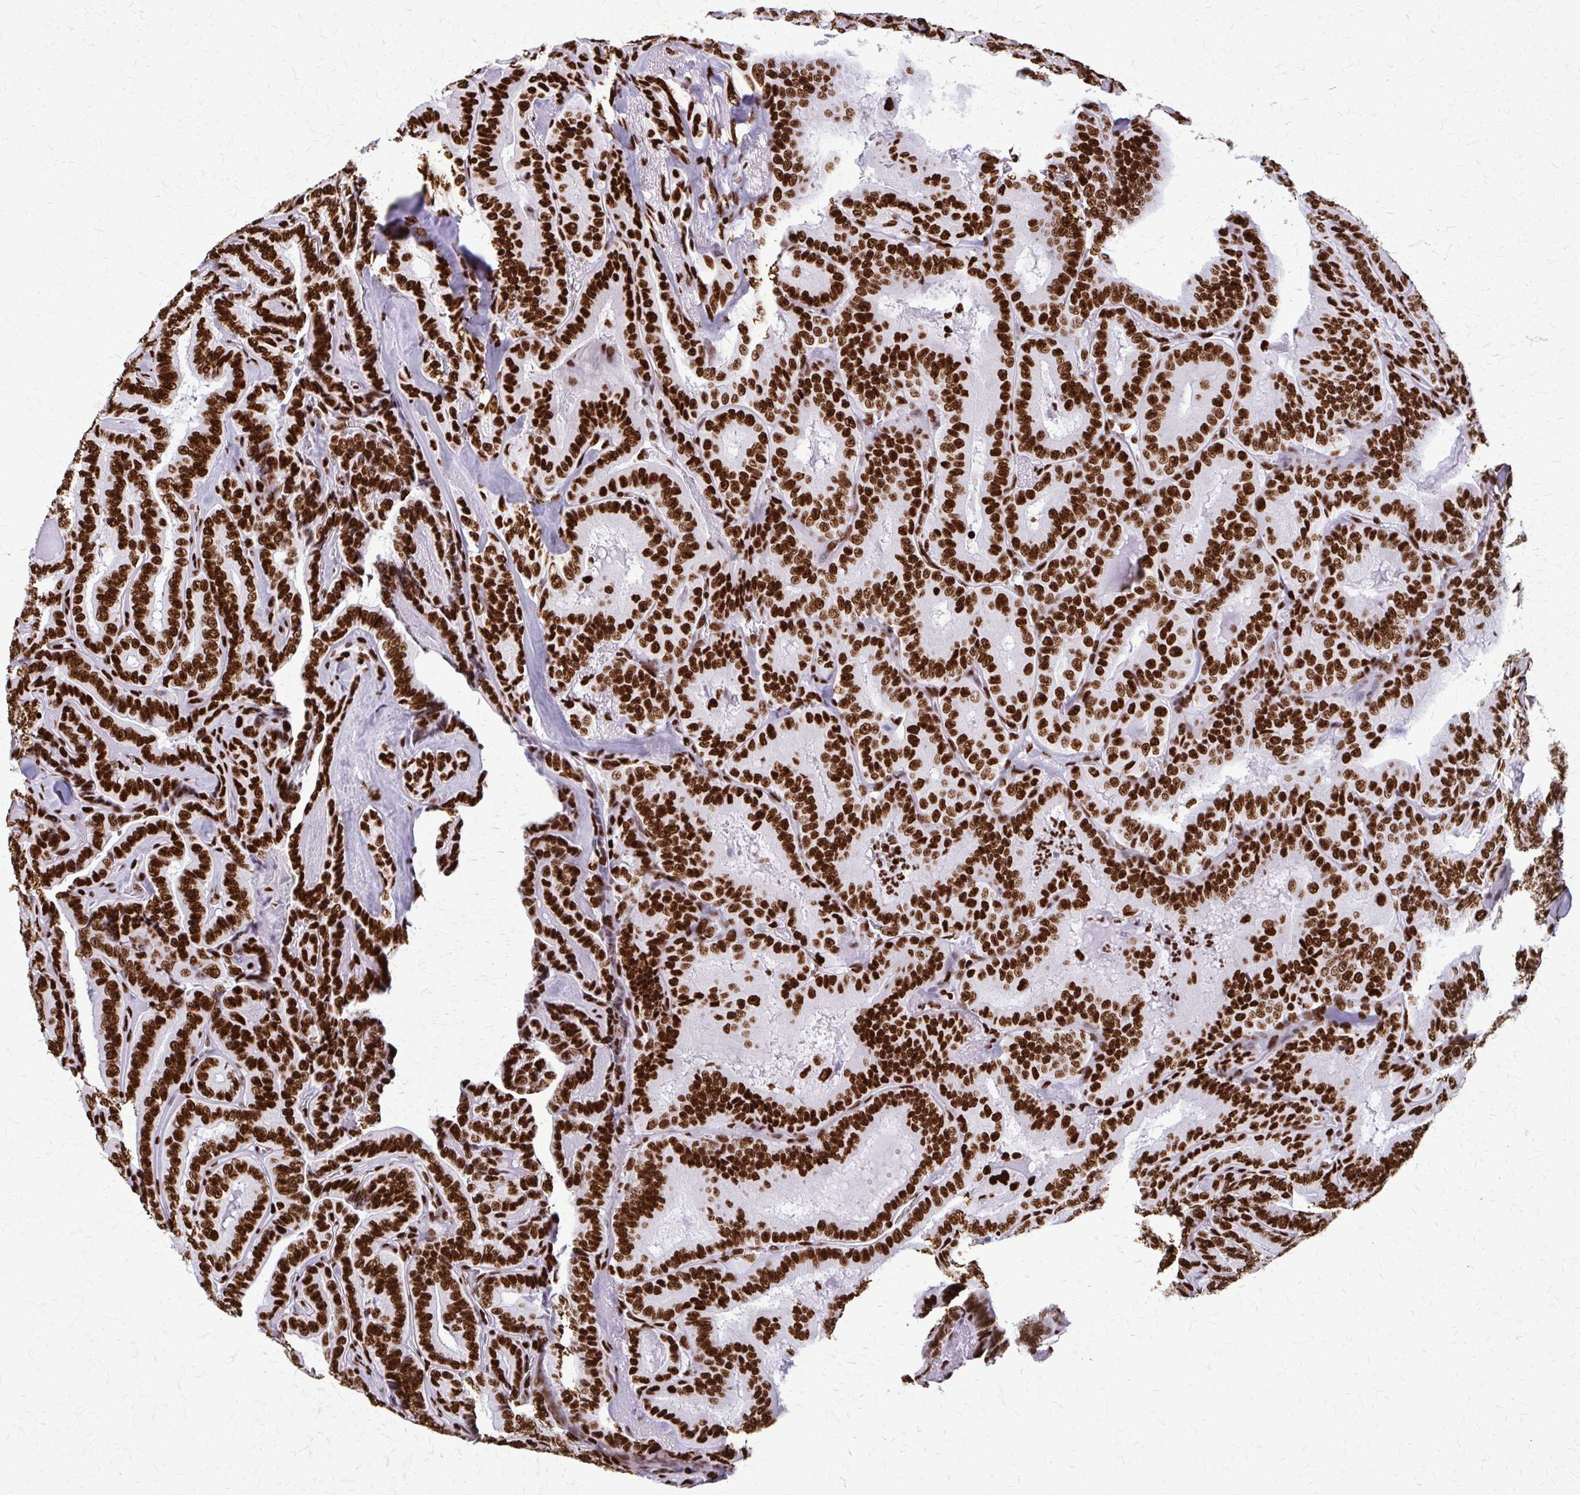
{"staining": {"intensity": "strong", "quantity": ">75%", "location": "nuclear"}, "tissue": "thyroid cancer", "cell_type": "Tumor cells", "image_type": "cancer", "snomed": [{"axis": "morphology", "description": "Papillary adenocarcinoma, NOS"}, {"axis": "topography", "description": "Thyroid gland"}], "caption": "Protein analysis of papillary adenocarcinoma (thyroid) tissue reveals strong nuclear positivity in approximately >75% of tumor cells.", "gene": "SFPQ", "patient": {"sex": "male", "age": 61}}